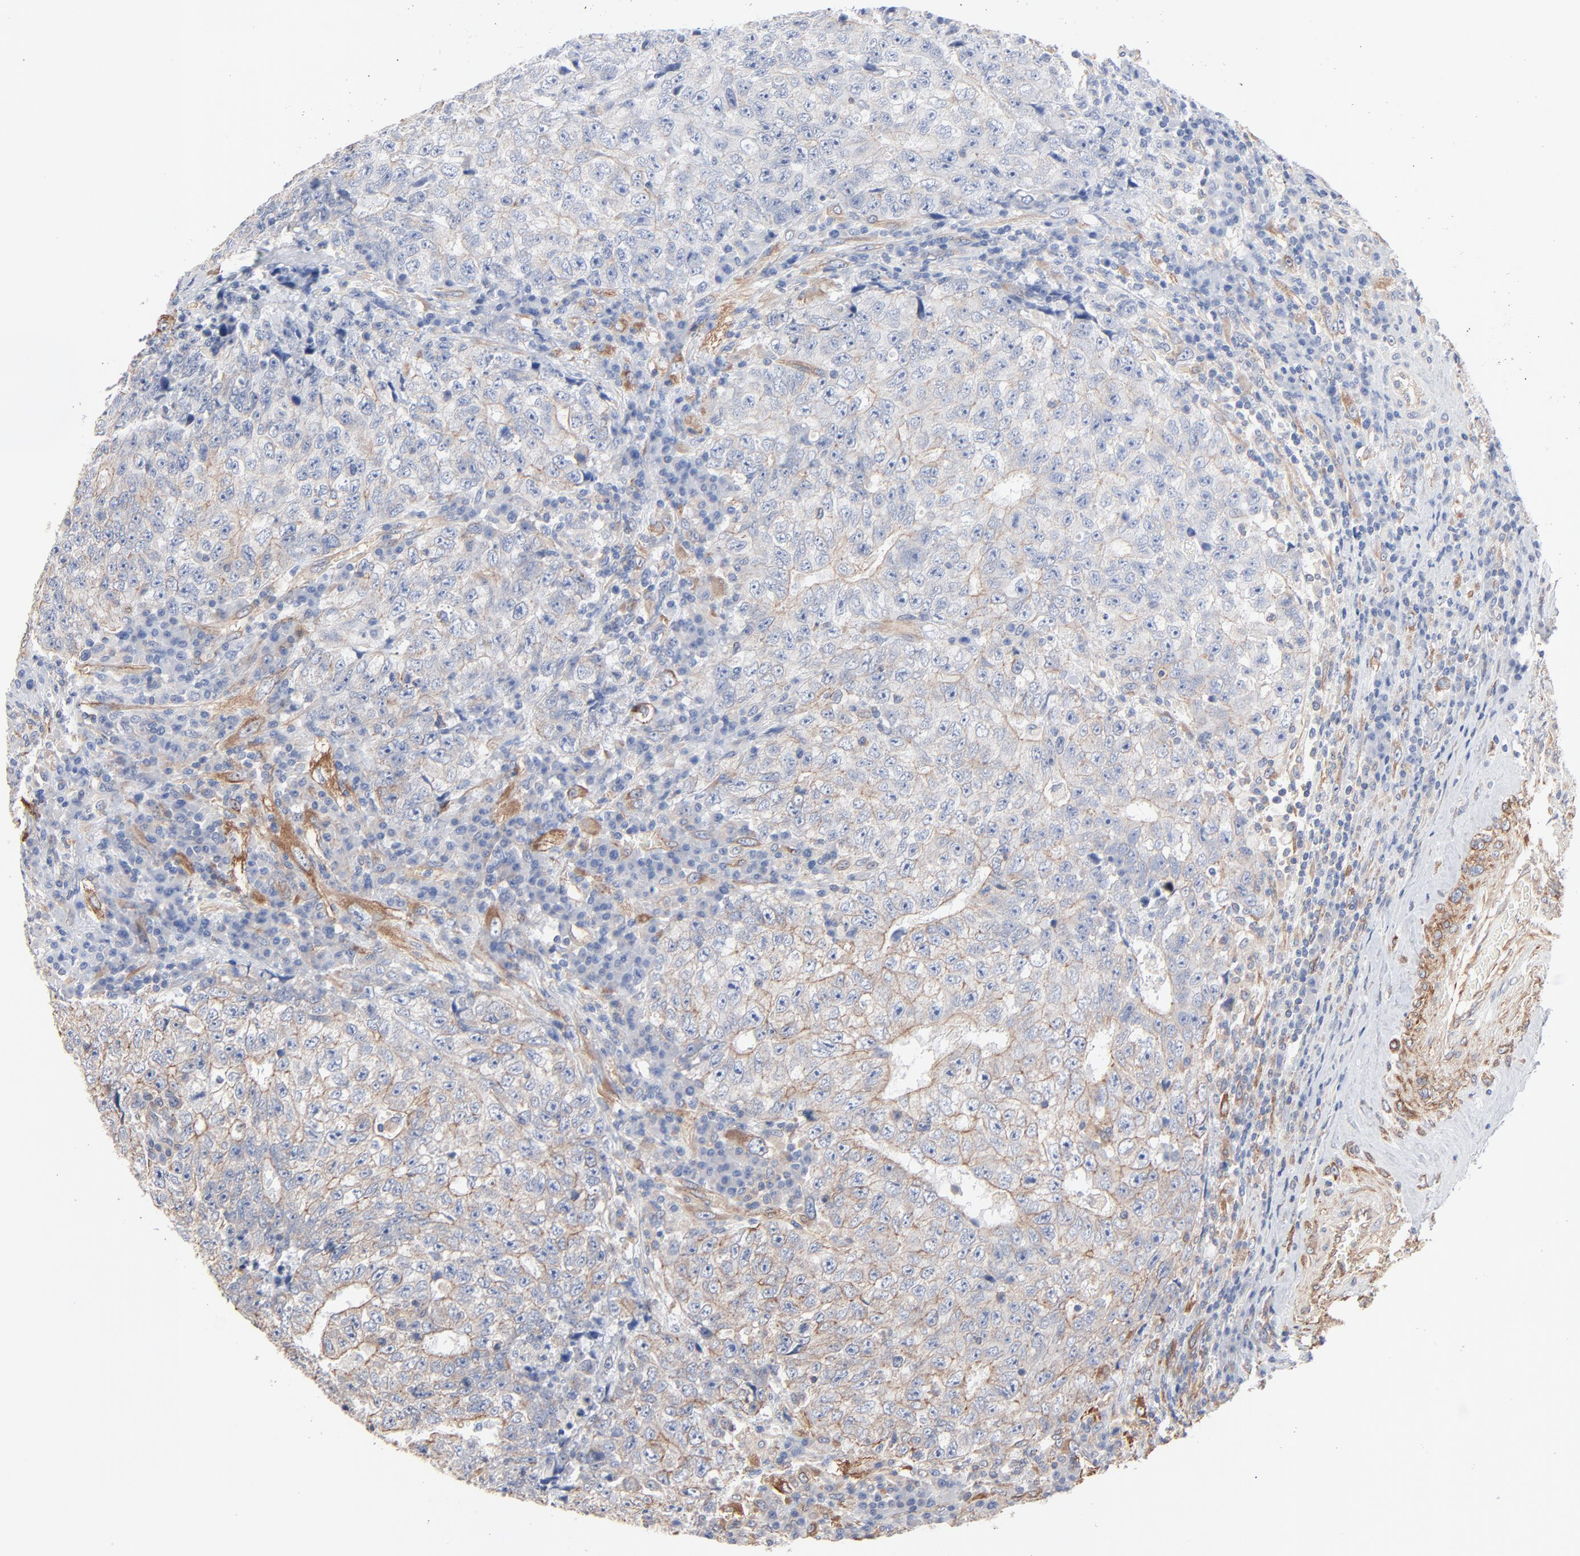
{"staining": {"intensity": "negative", "quantity": "none", "location": "none"}, "tissue": "testis cancer", "cell_type": "Tumor cells", "image_type": "cancer", "snomed": [{"axis": "morphology", "description": "Necrosis, NOS"}, {"axis": "morphology", "description": "Carcinoma, Embryonal, NOS"}, {"axis": "topography", "description": "Testis"}], "caption": "Testis cancer stained for a protein using immunohistochemistry (IHC) exhibits no staining tumor cells.", "gene": "ABCD4", "patient": {"sex": "male", "age": 19}}